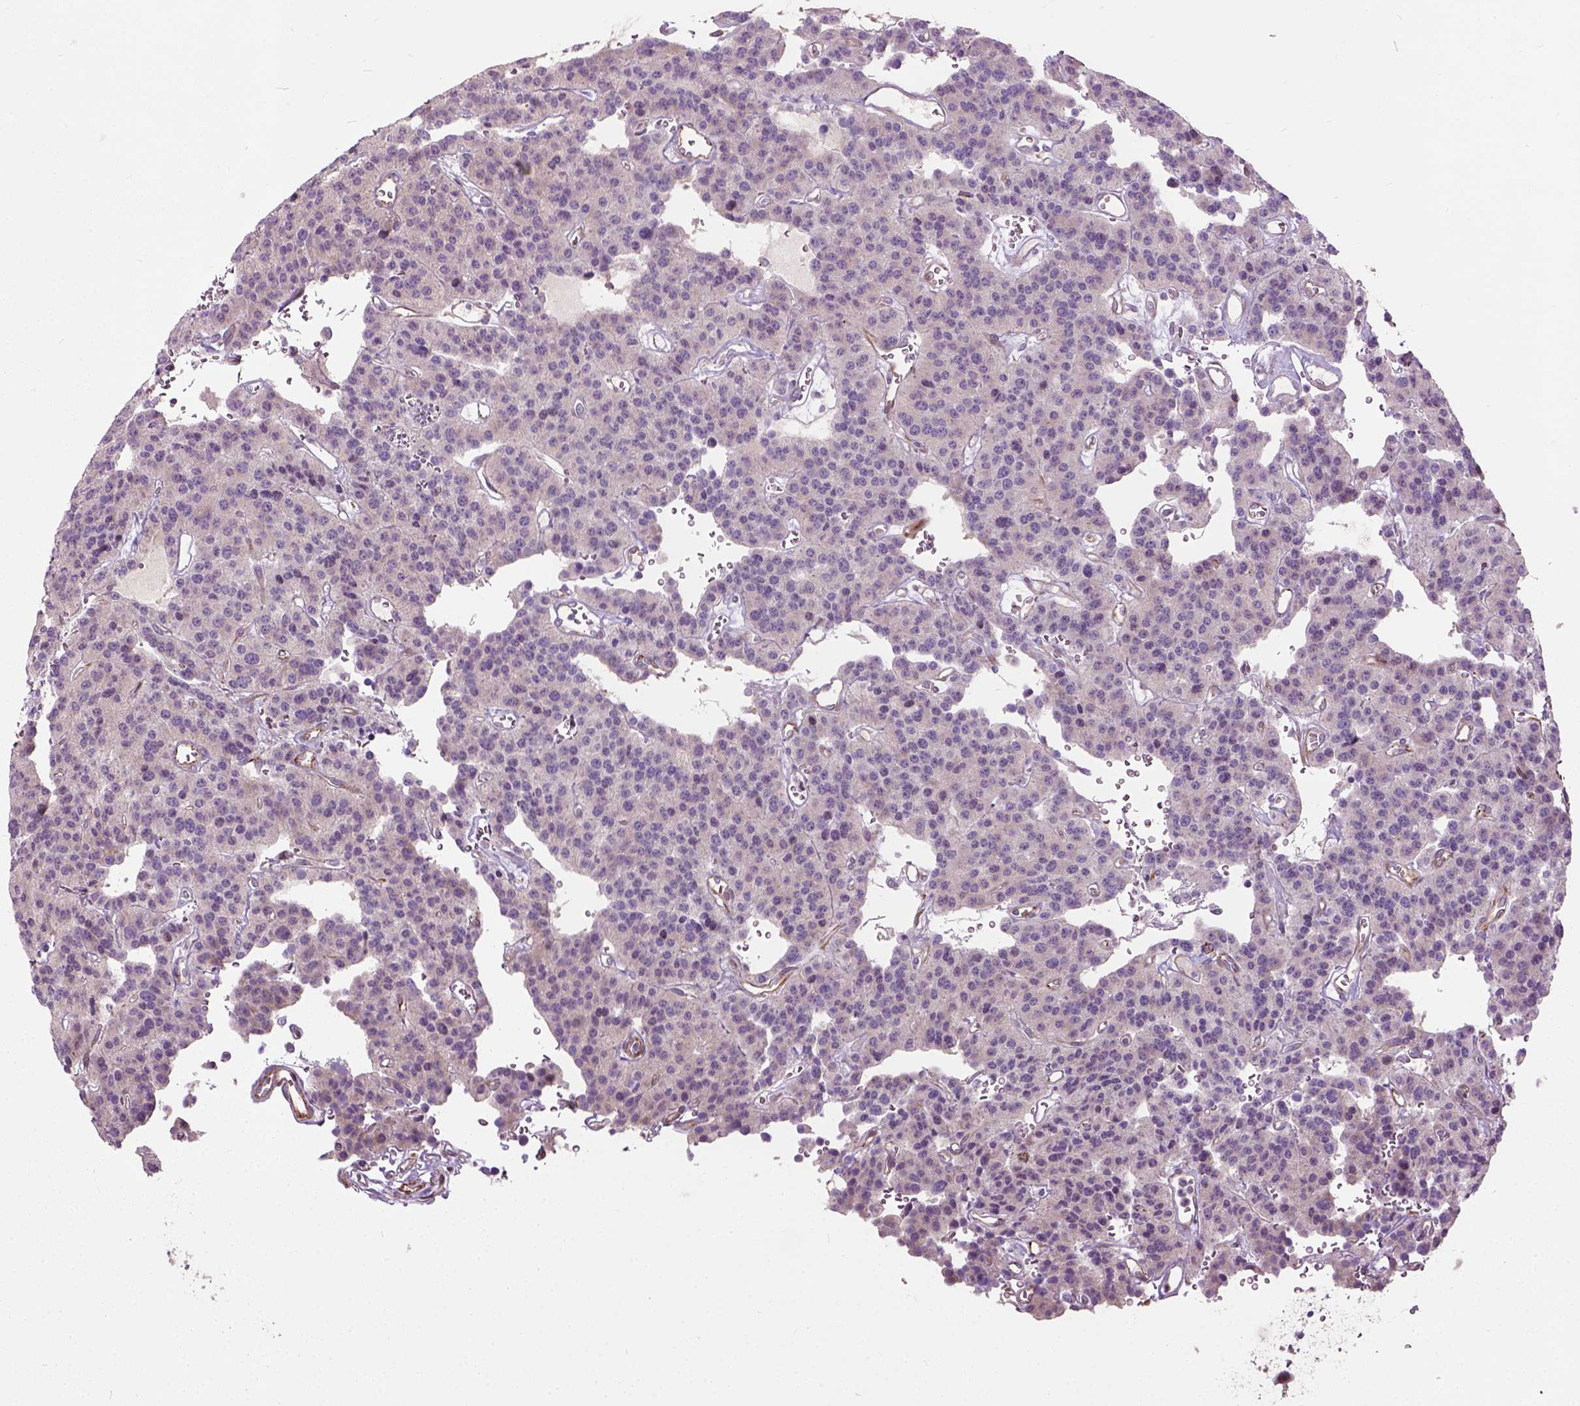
{"staining": {"intensity": "negative", "quantity": "none", "location": "none"}, "tissue": "carcinoid", "cell_type": "Tumor cells", "image_type": "cancer", "snomed": [{"axis": "morphology", "description": "Carcinoid, malignant, NOS"}, {"axis": "topography", "description": "Lung"}], "caption": "A micrograph of human carcinoid is negative for staining in tumor cells. (IHC, brightfield microscopy, high magnification).", "gene": "PKP3", "patient": {"sex": "female", "age": 71}}